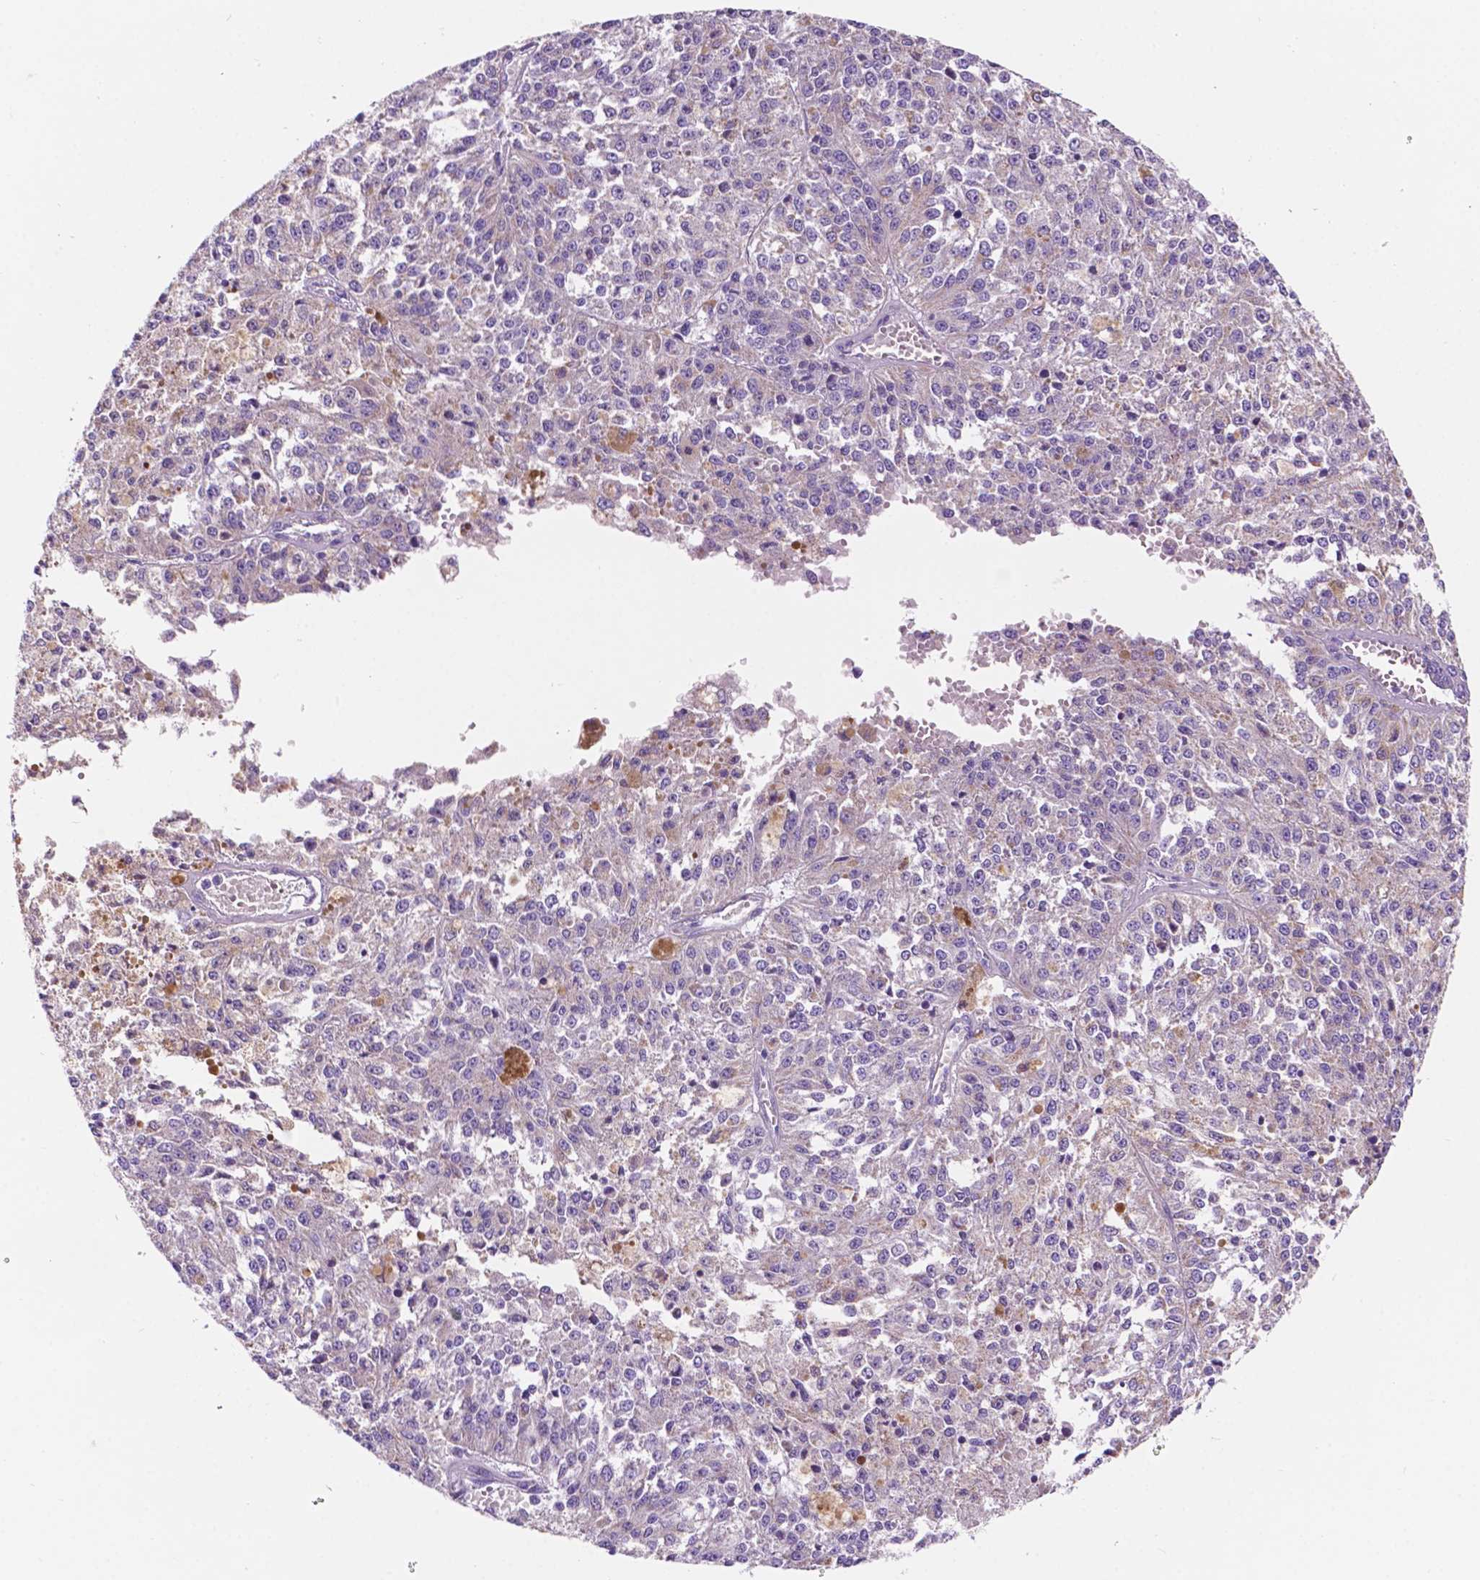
{"staining": {"intensity": "weak", "quantity": "<25%", "location": "cytoplasmic/membranous"}, "tissue": "melanoma", "cell_type": "Tumor cells", "image_type": "cancer", "snomed": [{"axis": "morphology", "description": "Malignant melanoma, Metastatic site"}, {"axis": "topography", "description": "Lymph node"}], "caption": "Immunohistochemistry (IHC) image of human melanoma stained for a protein (brown), which displays no expression in tumor cells.", "gene": "TRPV5", "patient": {"sex": "female", "age": 64}}